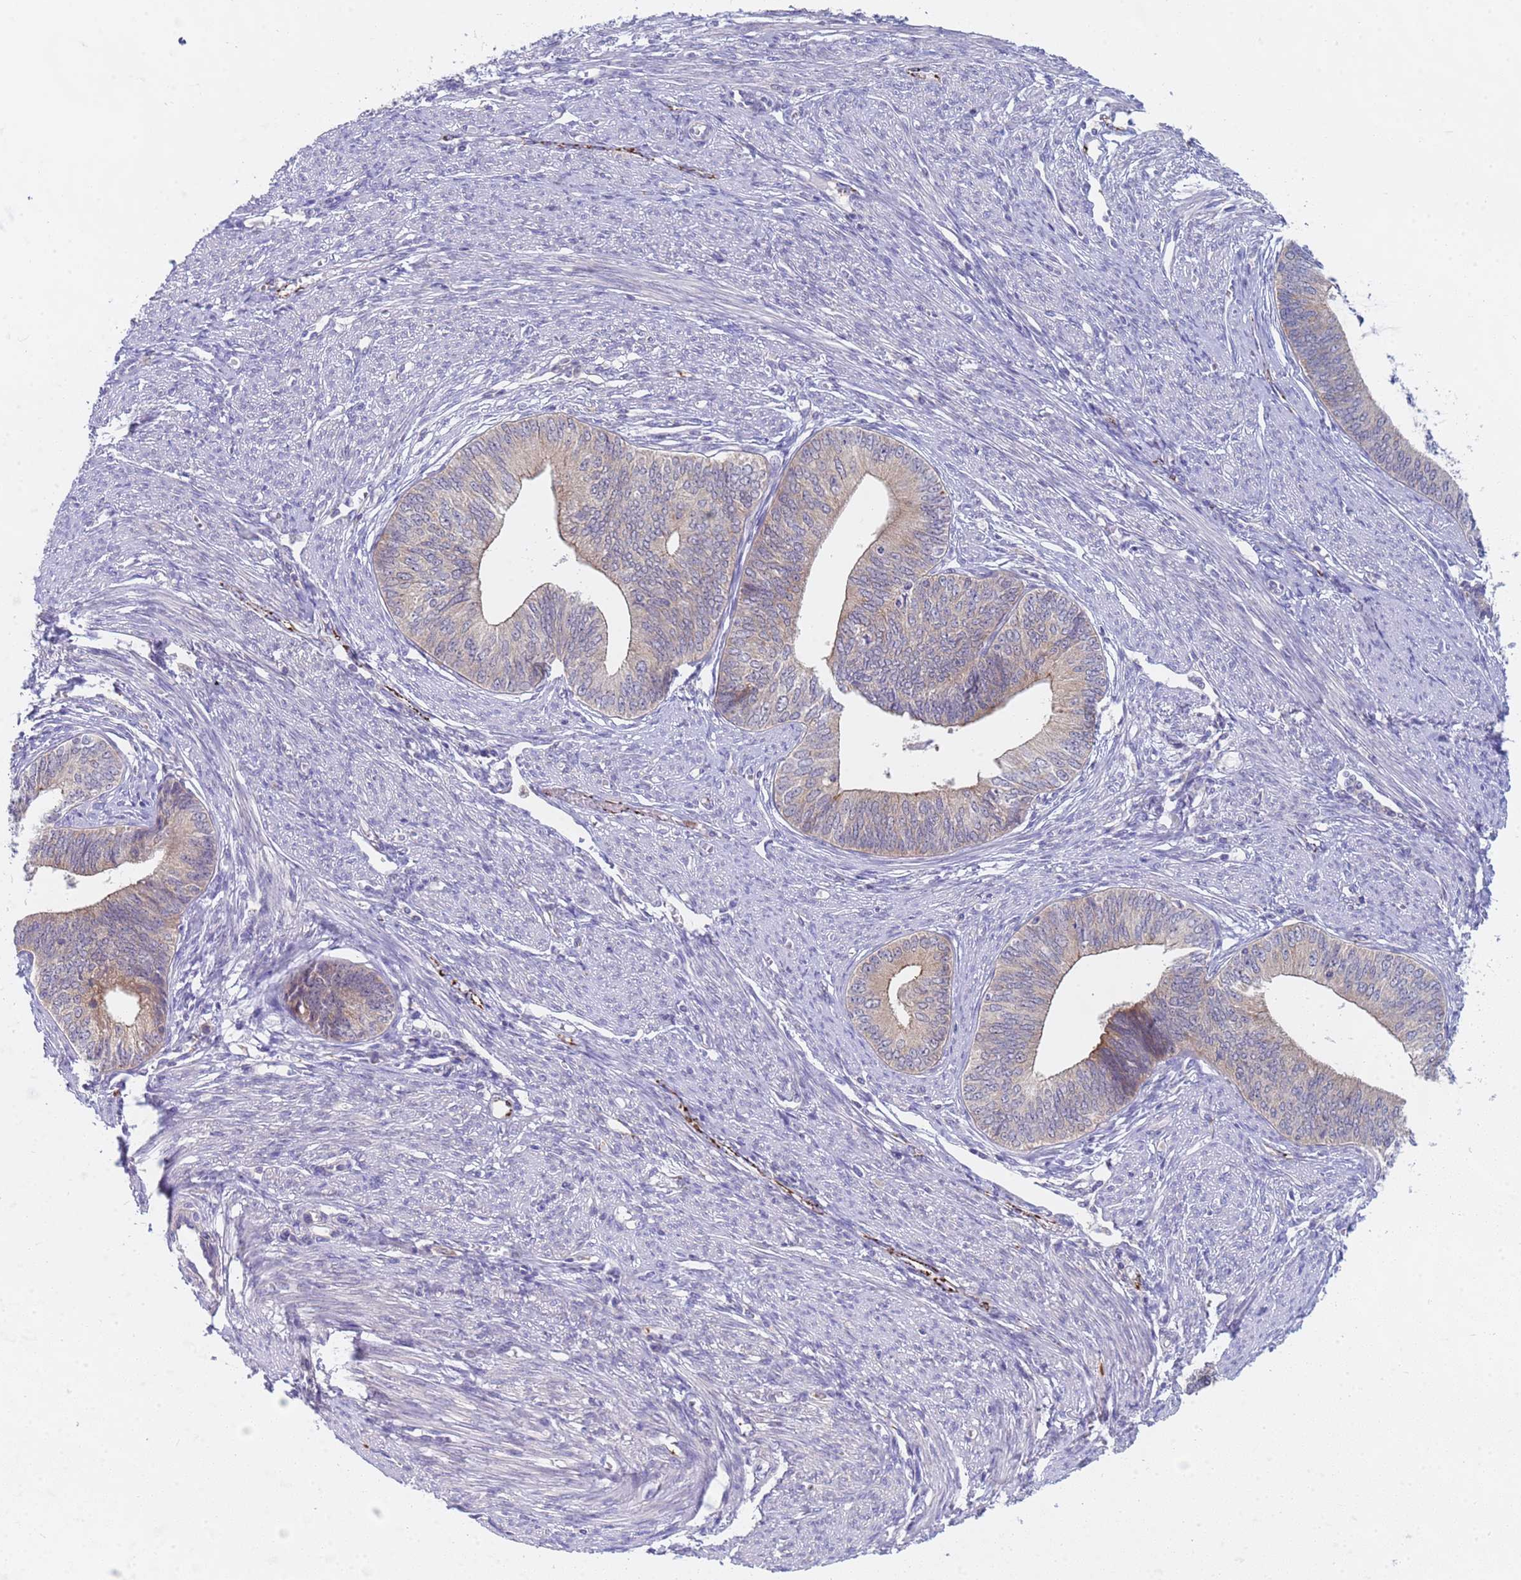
{"staining": {"intensity": "weak", "quantity": "25%-75%", "location": "cytoplasmic/membranous"}, "tissue": "endometrial cancer", "cell_type": "Tumor cells", "image_type": "cancer", "snomed": [{"axis": "morphology", "description": "Adenocarcinoma, NOS"}, {"axis": "topography", "description": "Endometrium"}], "caption": "Brown immunohistochemical staining in endometrial cancer (adenocarcinoma) shows weak cytoplasmic/membranous expression in approximately 25%-75% of tumor cells.", "gene": "CAPN7", "patient": {"sex": "female", "age": 68}}